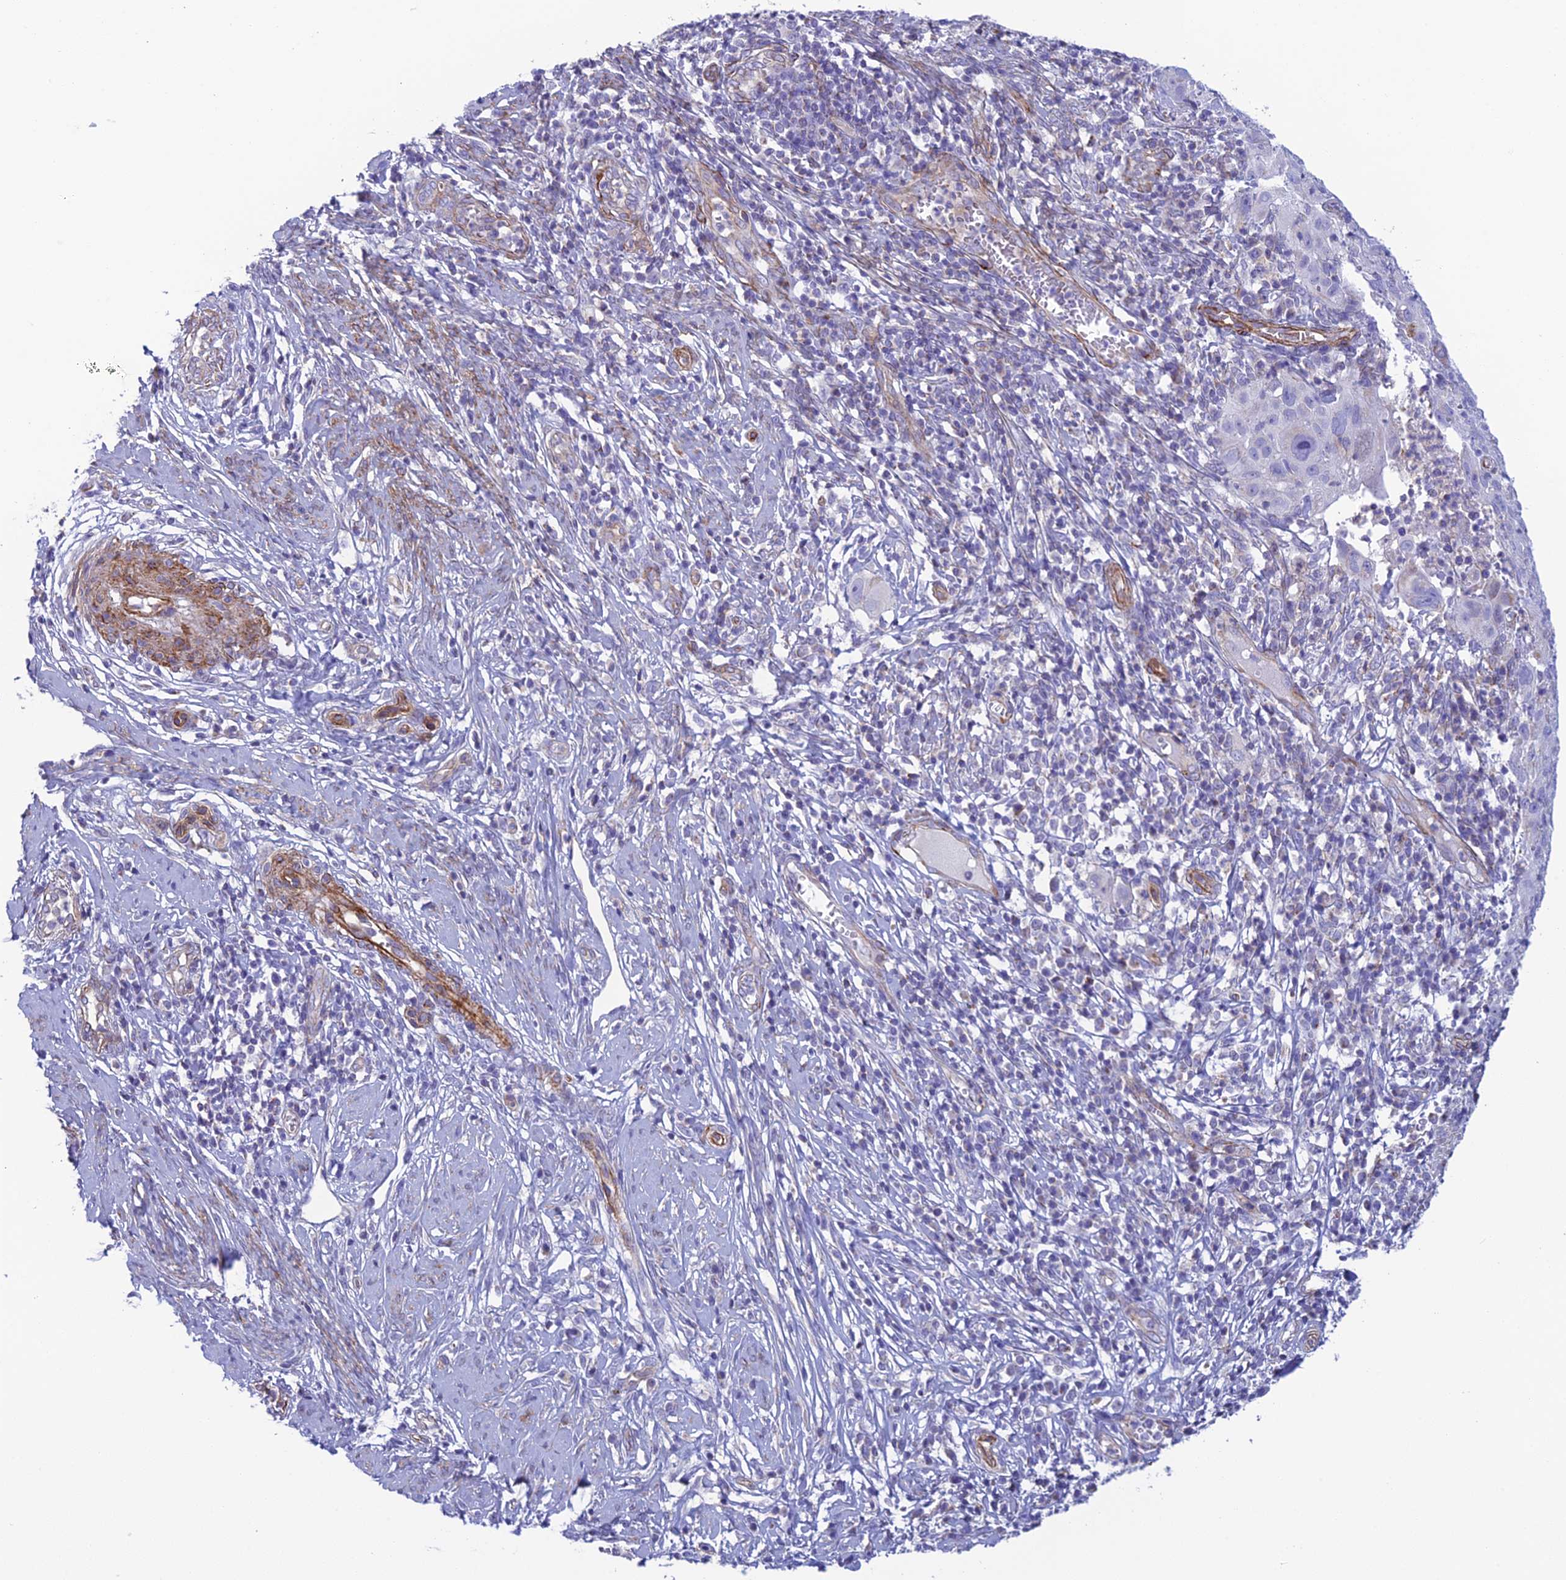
{"staining": {"intensity": "negative", "quantity": "none", "location": "none"}, "tissue": "cervical cancer", "cell_type": "Tumor cells", "image_type": "cancer", "snomed": [{"axis": "morphology", "description": "Squamous cell carcinoma, NOS"}, {"axis": "topography", "description": "Cervix"}], "caption": "High magnification brightfield microscopy of cervical cancer (squamous cell carcinoma) stained with DAB (3,3'-diaminobenzidine) (brown) and counterstained with hematoxylin (blue): tumor cells show no significant staining.", "gene": "POMGNT1", "patient": {"sex": "female", "age": 31}}